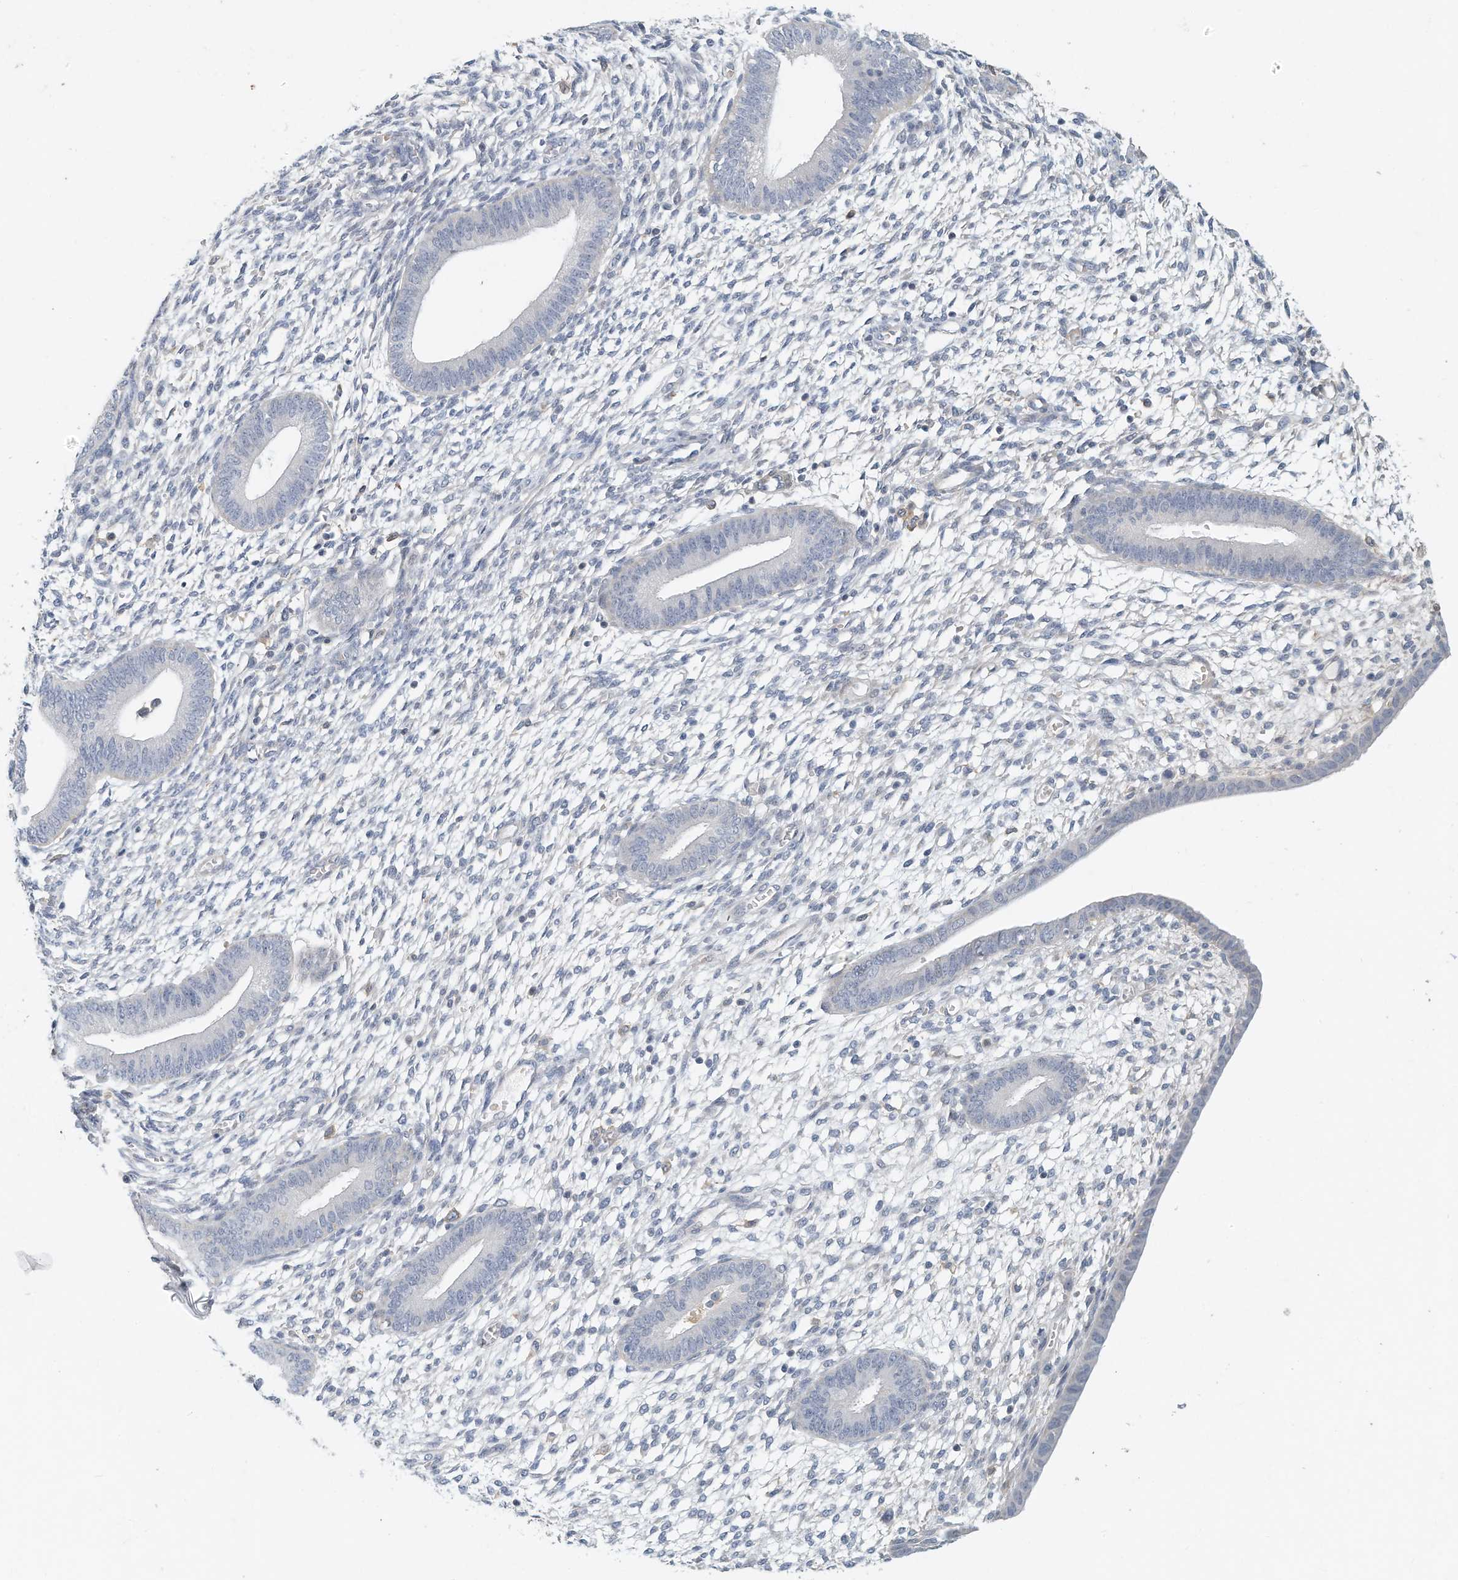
{"staining": {"intensity": "negative", "quantity": "none", "location": "none"}, "tissue": "endometrium", "cell_type": "Cells in endometrial stroma", "image_type": "normal", "snomed": [{"axis": "morphology", "description": "Normal tissue, NOS"}, {"axis": "topography", "description": "Endometrium"}], "caption": "DAB immunohistochemical staining of unremarkable endometrium displays no significant positivity in cells in endometrial stroma.", "gene": "MICAL1", "patient": {"sex": "female", "age": 46}}